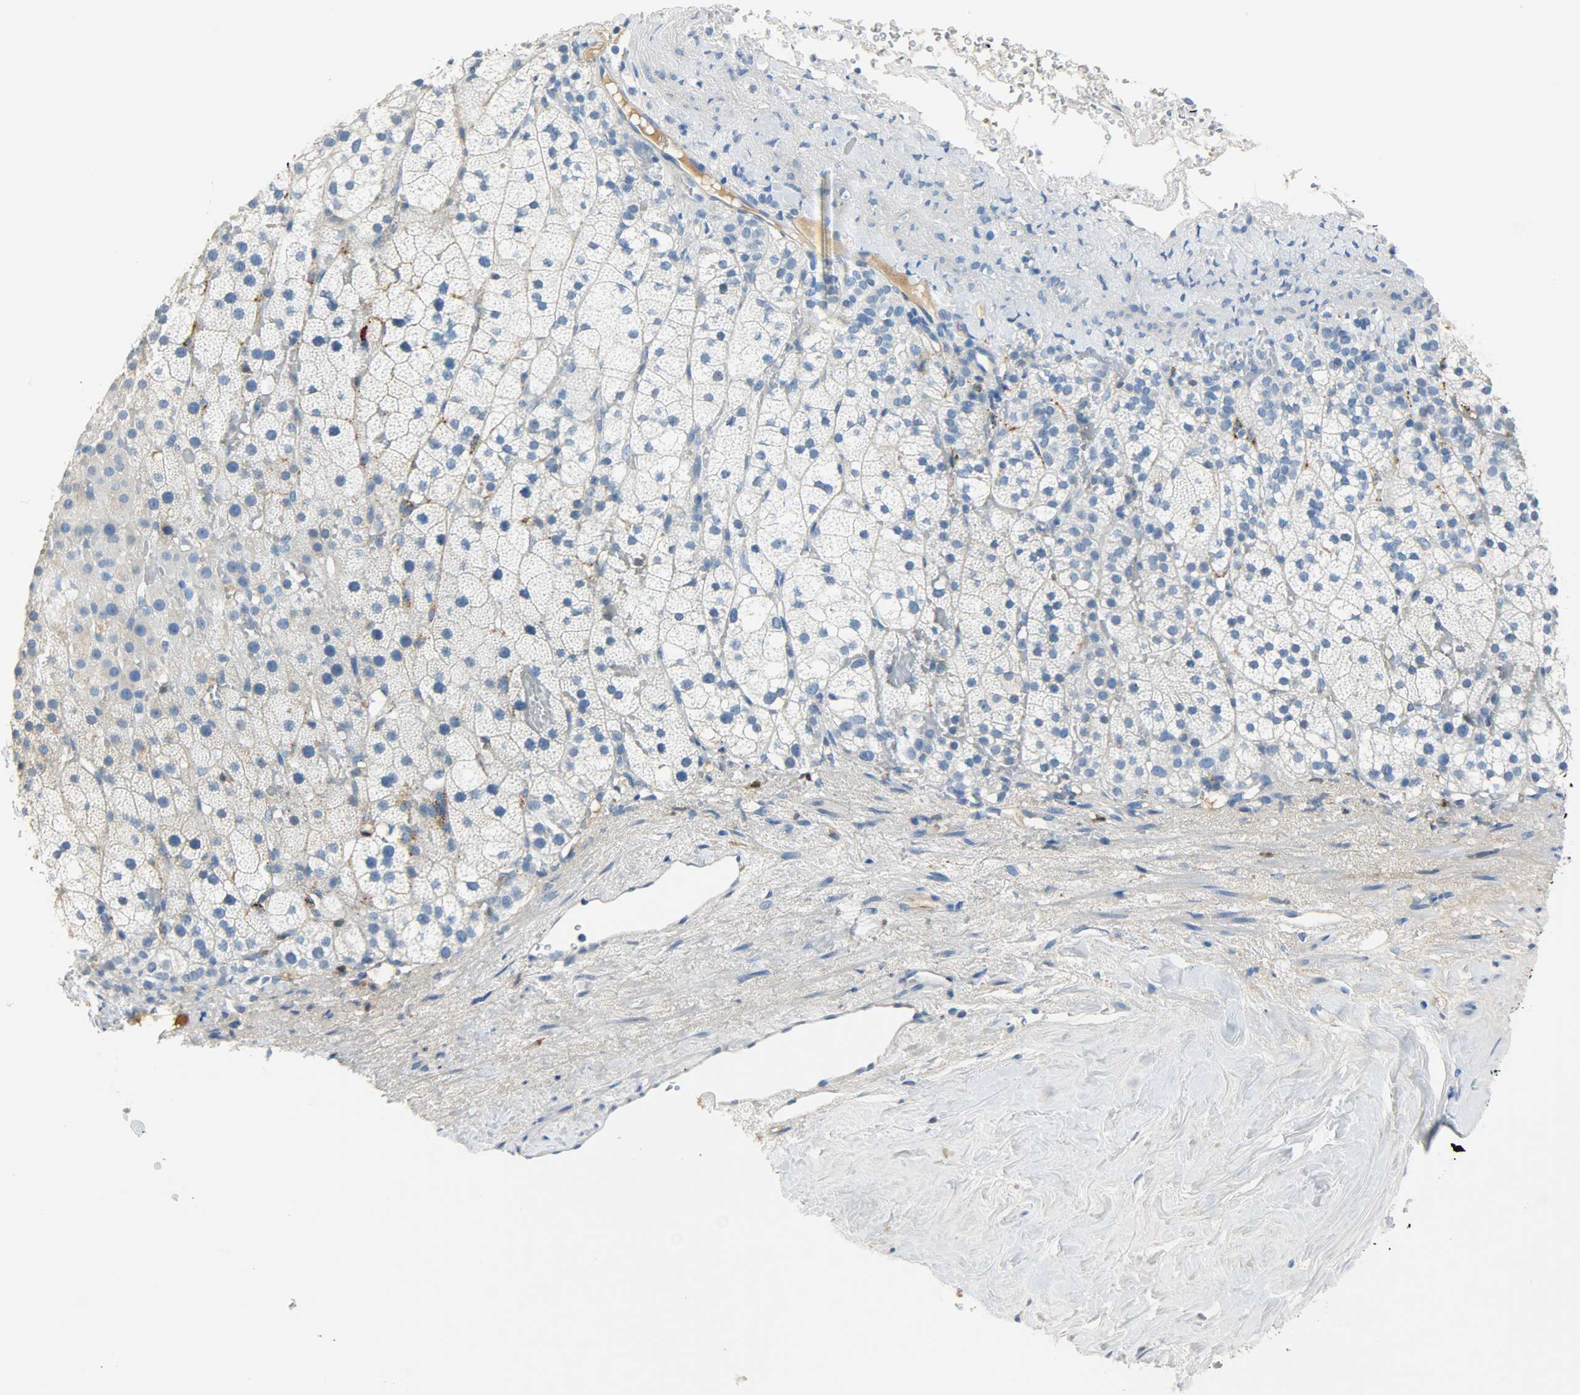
{"staining": {"intensity": "weak", "quantity": "<25%", "location": "cytoplasmic/membranous"}, "tissue": "adrenal gland", "cell_type": "Glandular cells", "image_type": "normal", "snomed": [{"axis": "morphology", "description": "Normal tissue, NOS"}, {"axis": "topography", "description": "Adrenal gland"}], "caption": "This is an IHC histopathology image of unremarkable human adrenal gland. There is no expression in glandular cells.", "gene": "CRP", "patient": {"sex": "male", "age": 35}}